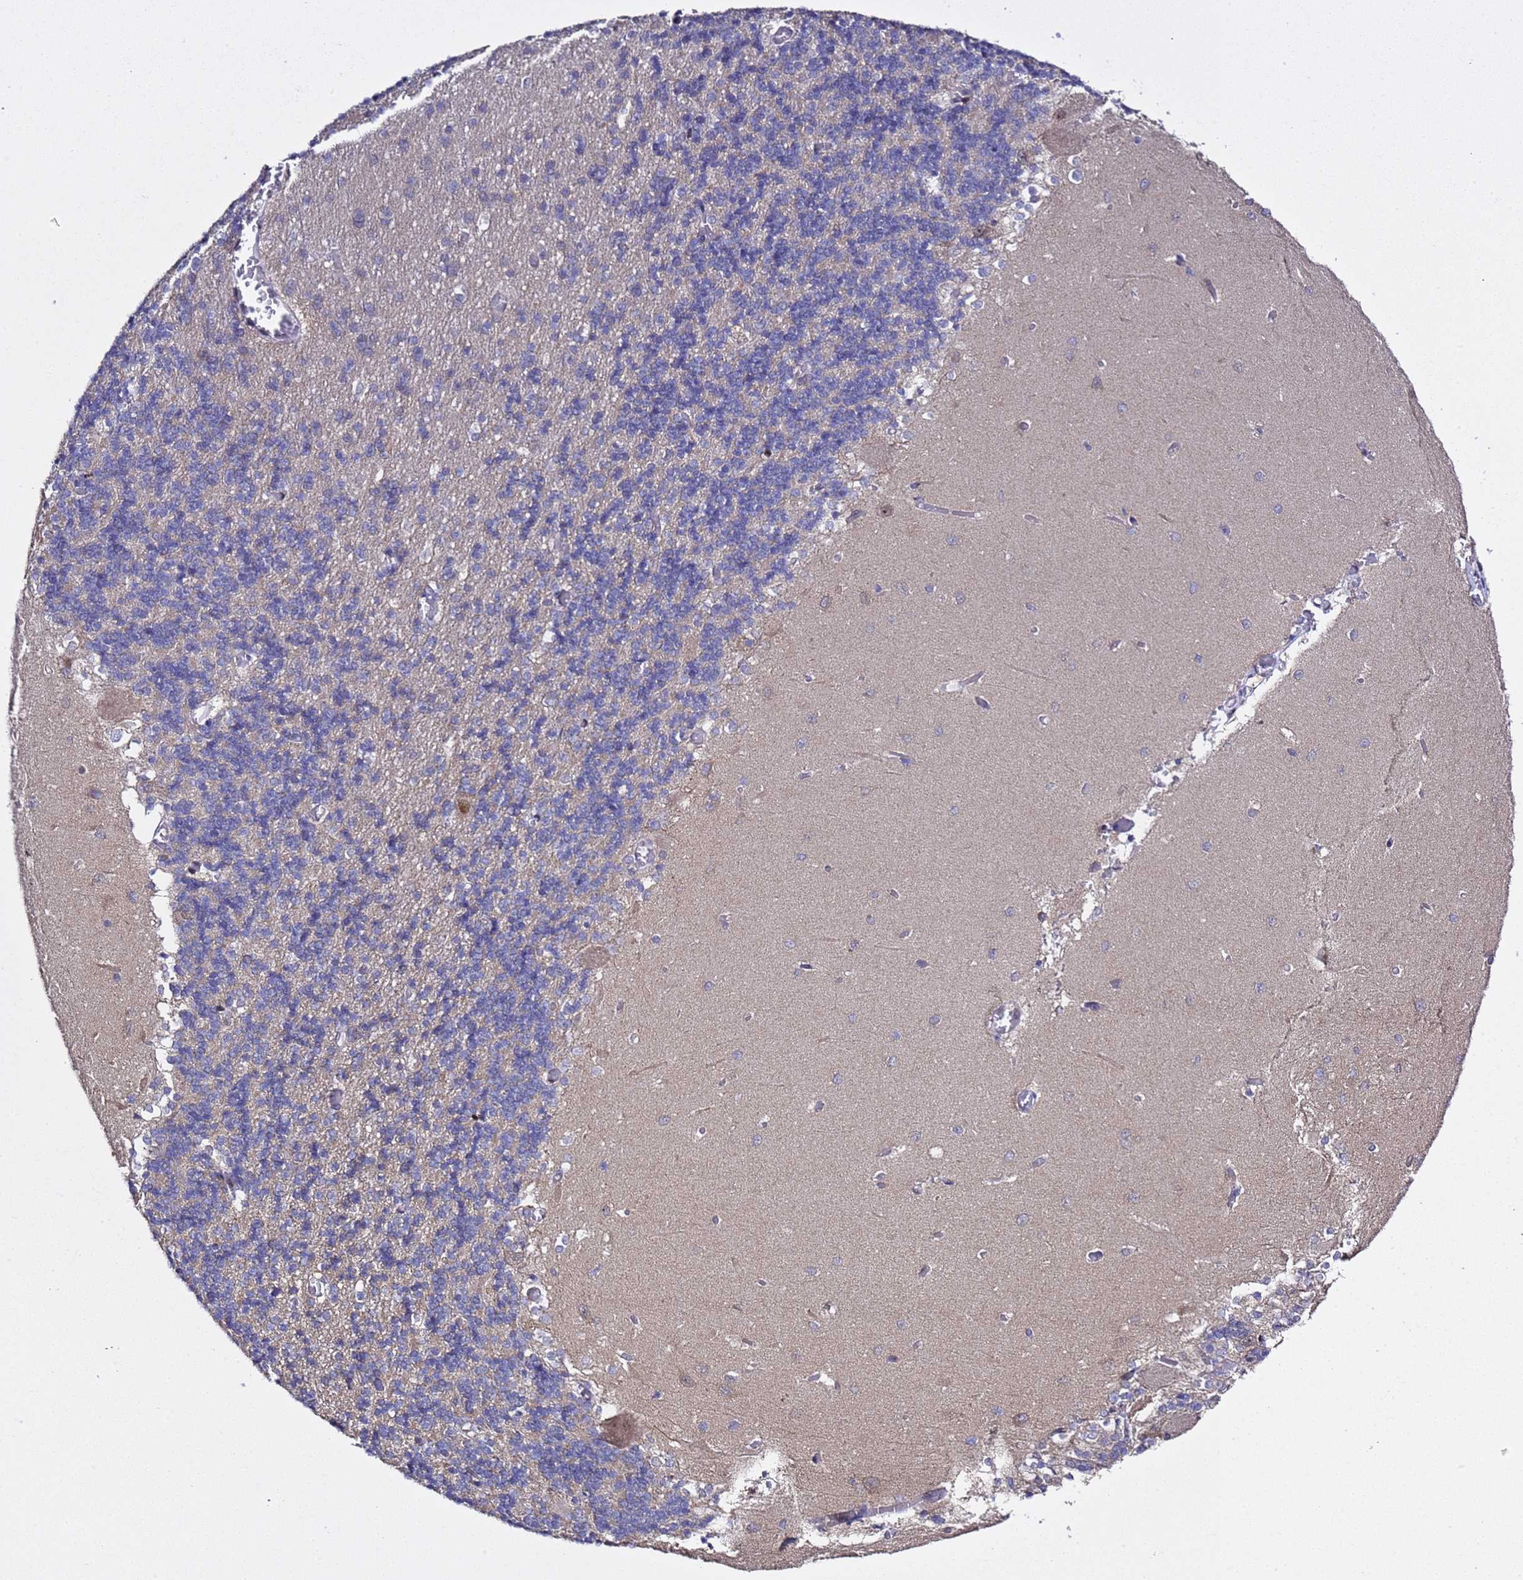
{"staining": {"intensity": "weak", "quantity": "25%-75%", "location": "cytoplasmic/membranous"}, "tissue": "cerebellum", "cell_type": "Cells in granular layer", "image_type": "normal", "snomed": [{"axis": "morphology", "description": "Normal tissue, NOS"}, {"axis": "topography", "description": "Cerebellum"}], "caption": "DAB immunohistochemical staining of normal cerebellum reveals weak cytoplasmic/membranous protein expression in about 25%-75% of cells in granular layer. The protein is shown in brown color, while the nuclei are stained blue.", "gene": "ALG3", "patient": {"sex": "male", "age": 37}}